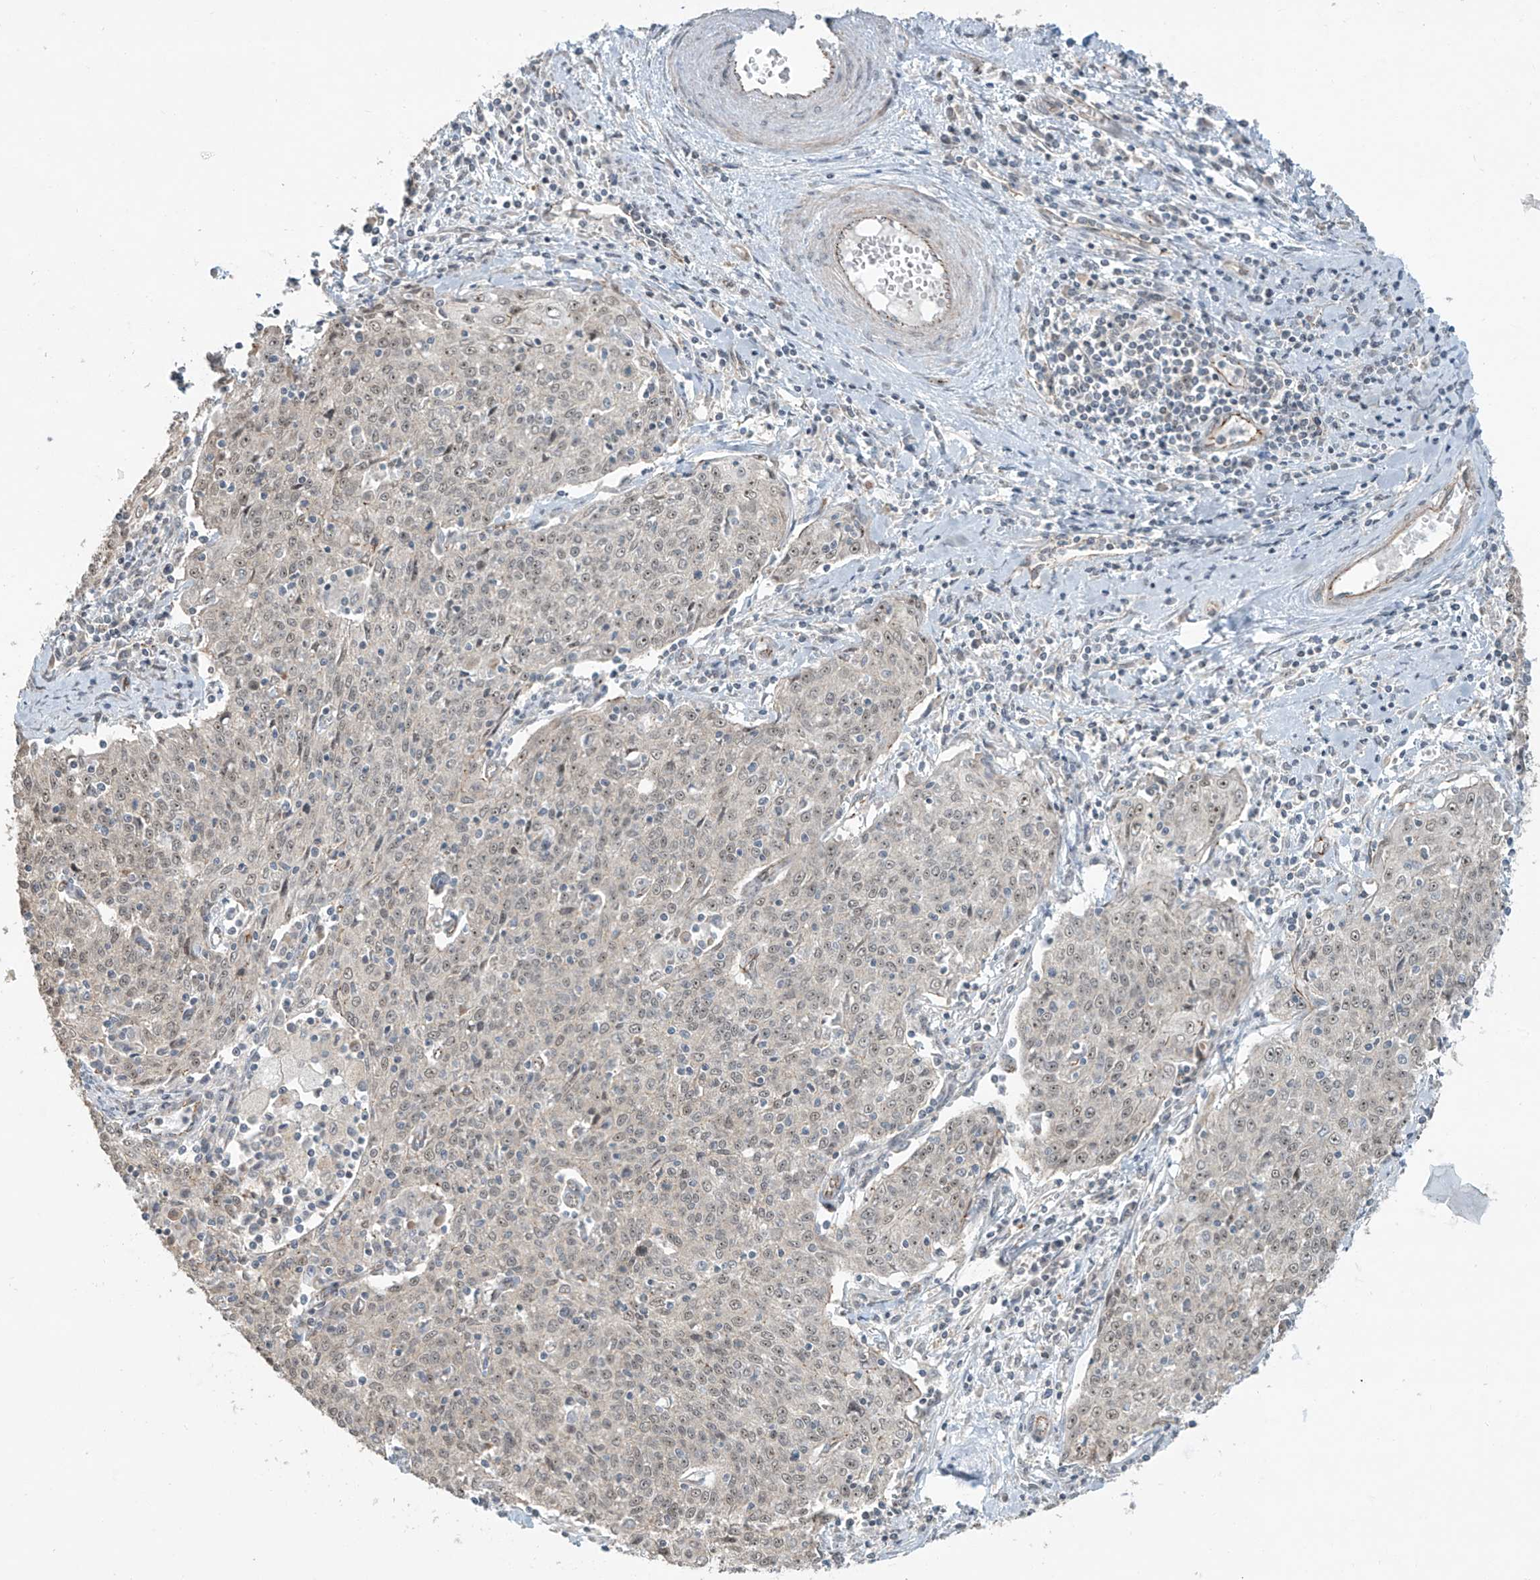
{"staining": {"intensity": "weak", "quantity": "25%-75%", "location": "cytoplasmic/membranous,nuclear"}, "tissue": "cervical cancer", "cell_type": "Tumor cells", "image_type": "cancer", "snomed": [{"axis": "morphology", "description": "Squamous cell carcinoma, NOS"}, {"axis": "topography", "description": "Cervix"}], "caption": "Immunohistochemical staining of human cervical cancer demonstrates low levels of weak cytoplasmic/membranous and nuclear protein expression in about 25%-75% of tumor cells.", "gene": "ZNF16", "patient": {"sex": "female", "age": 48}}